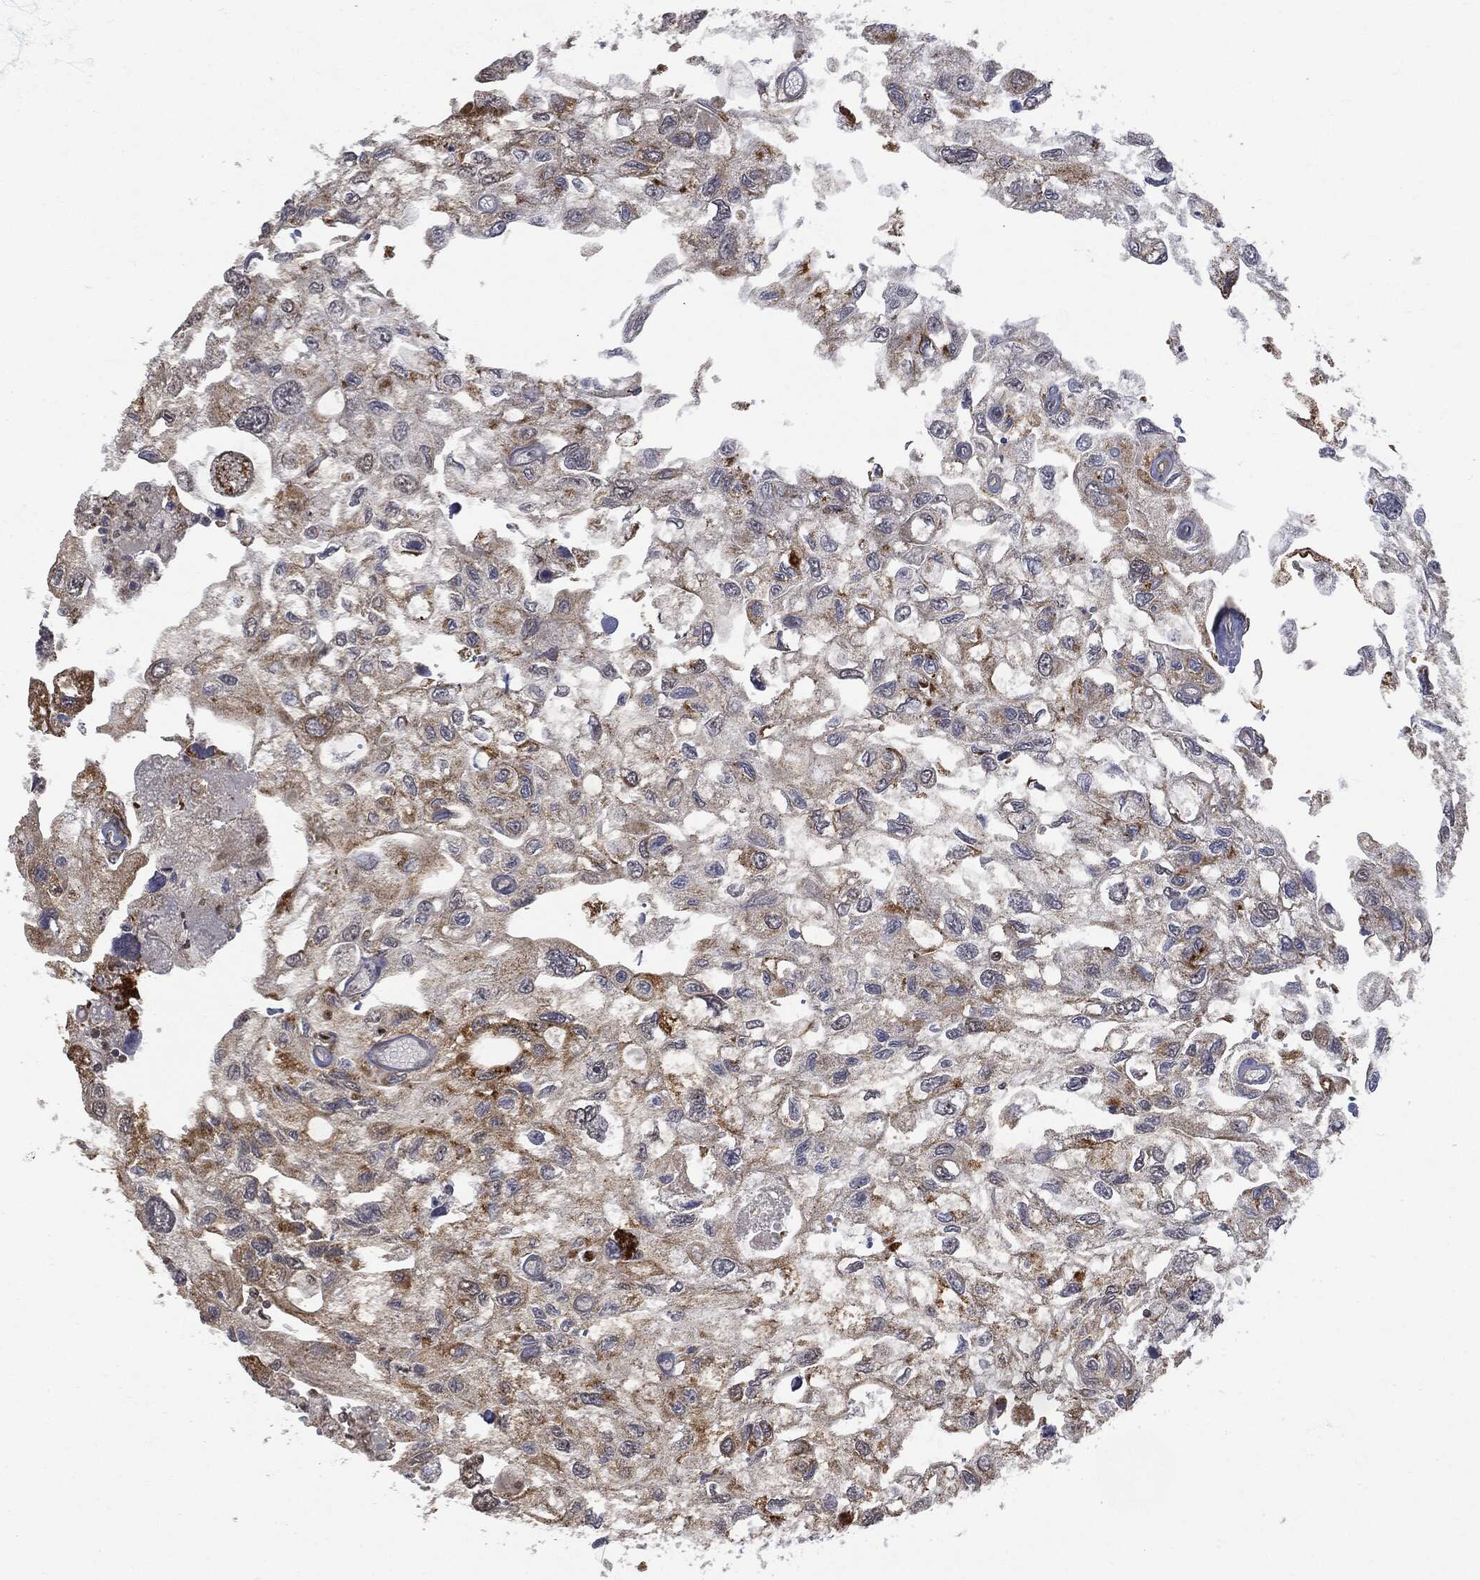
{"staining": {"intensity": "moderate", "quantity": "<25%", "location": "cytoplasmic/membranous"}, "tissue": "urothelial cancer", "cell_type": "Tumor cells", "image_type": "cancer", "snomed": [{"axis": "morphology", "description": "Urothelial carcinoma, High grade"}, {"axis": "topography", "description": "Urinary bladder"}], "caption": "Urothelial cancer stained with immunohistochemistry reveals moderate cytoplasmic/membranous staining in approximately <25% of tumor cells.", "gene": "PSMB10", "patient": {"sex": "male", "age": 59}}